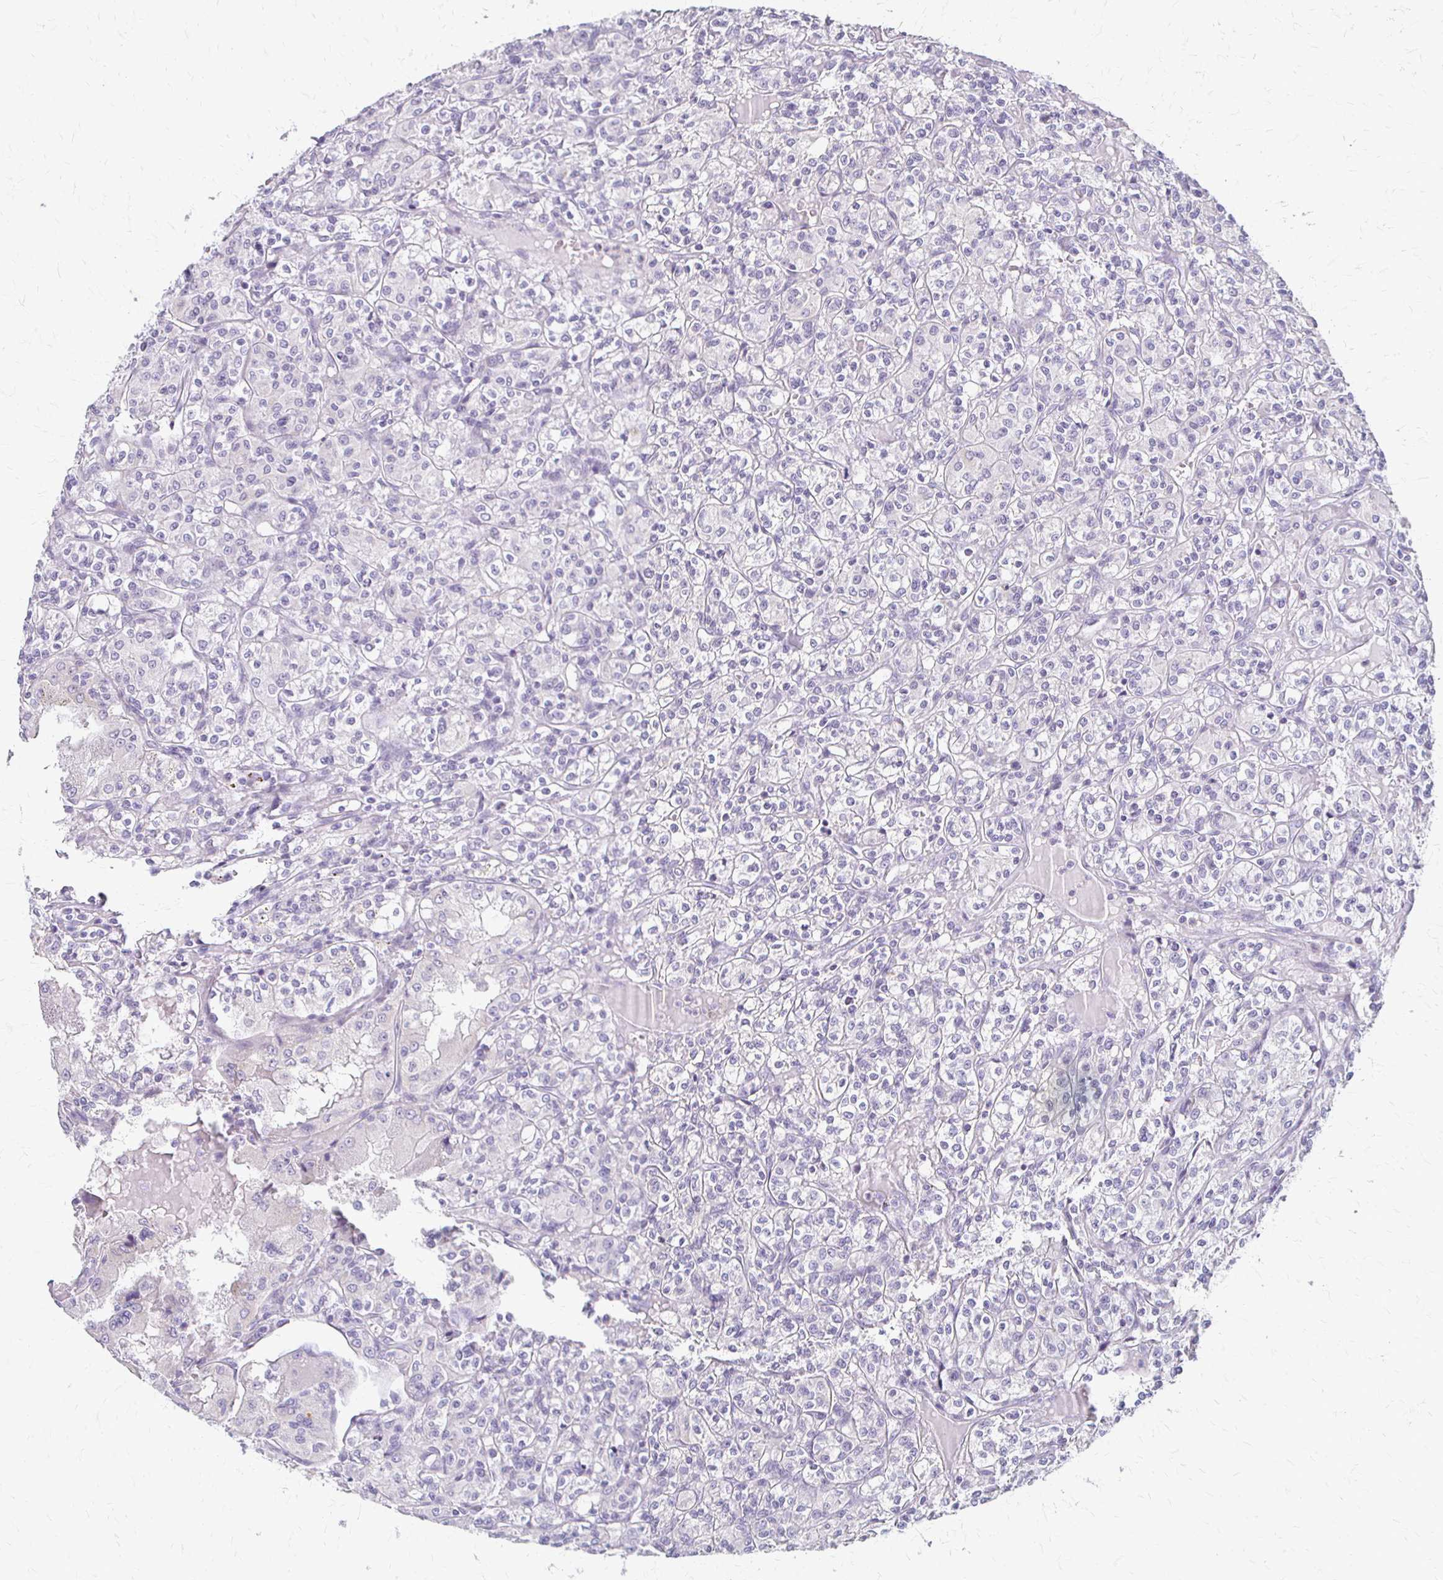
{"staining": {"intensity": "negative", "quantity": "none", "location": "none"}, "tissue": "renal cancer", "cell_type": "Tumor cells", "image_type": "cancer", "snomed": [{"axis": "morphology", "description": "Adenocarcinoma, NOS"}, {"axis": "topography", "description": "Kidney"}], "caption": "Renal adenocarcinoma stained for a protein using immunohistochemistry (IHC) exhibits no expression tumor cells.", "gene": "ACP5", "patient": {"sex": "male", "age": 36}}